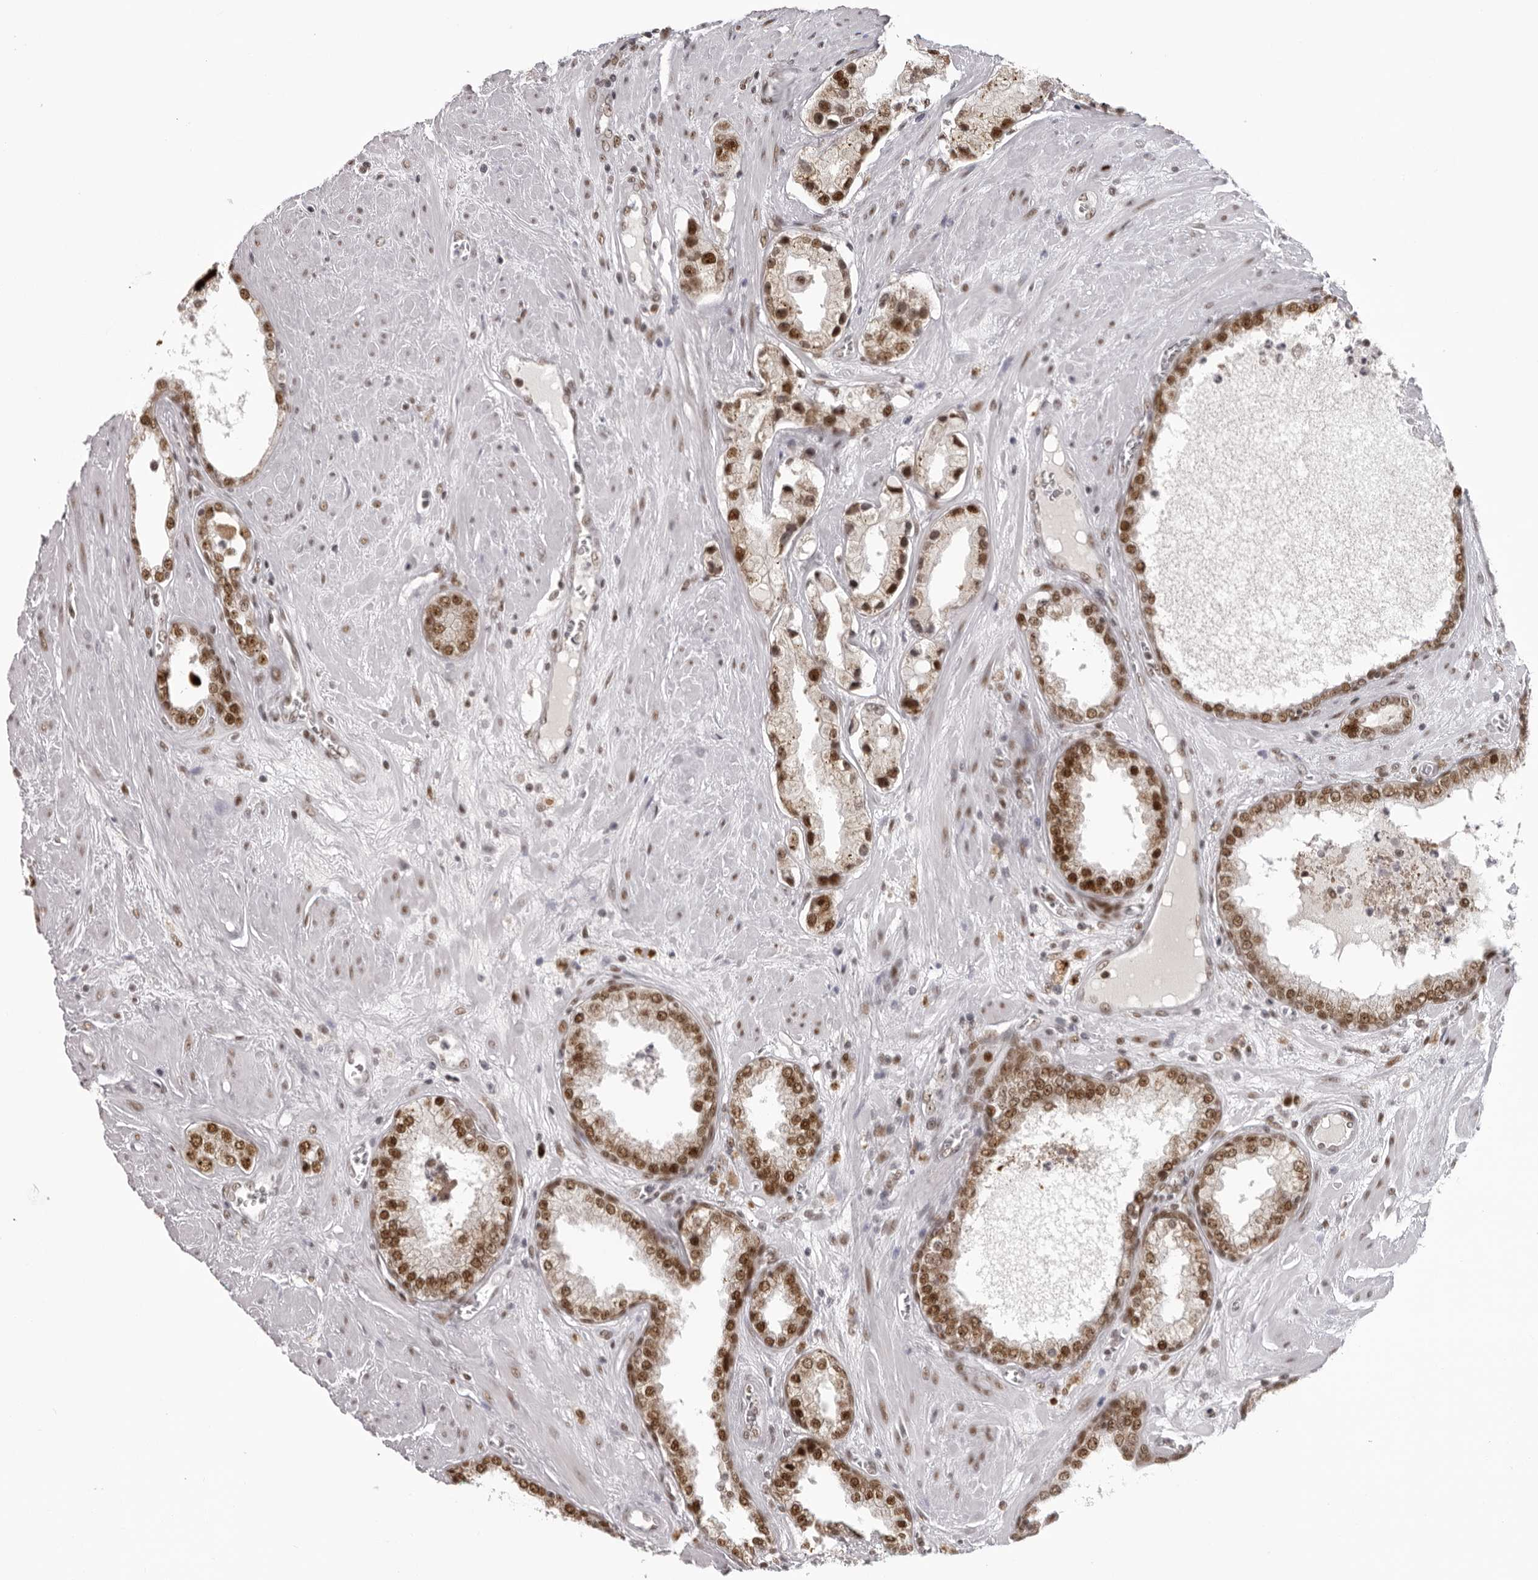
{"staining": {"intensity": "moderate", "quantity": ">75%", "location": "nuclear"}, "tissue": "prostate cancer", "cell_type": "Tumor cells", "image_type": "cancer", "snomed": [{"axis": "morphology", "description": "Adenocarcinoma, Low grade"}, {"axis": "topography", "description": "Prostate"}], "caption": "Protein staining of prostate cancer tissue demonstrates moderate nuclear staining in approximately >75% of tumor cells.", "gene": "HEXIM2", "patient": {"sex": "male", "age": 62}}